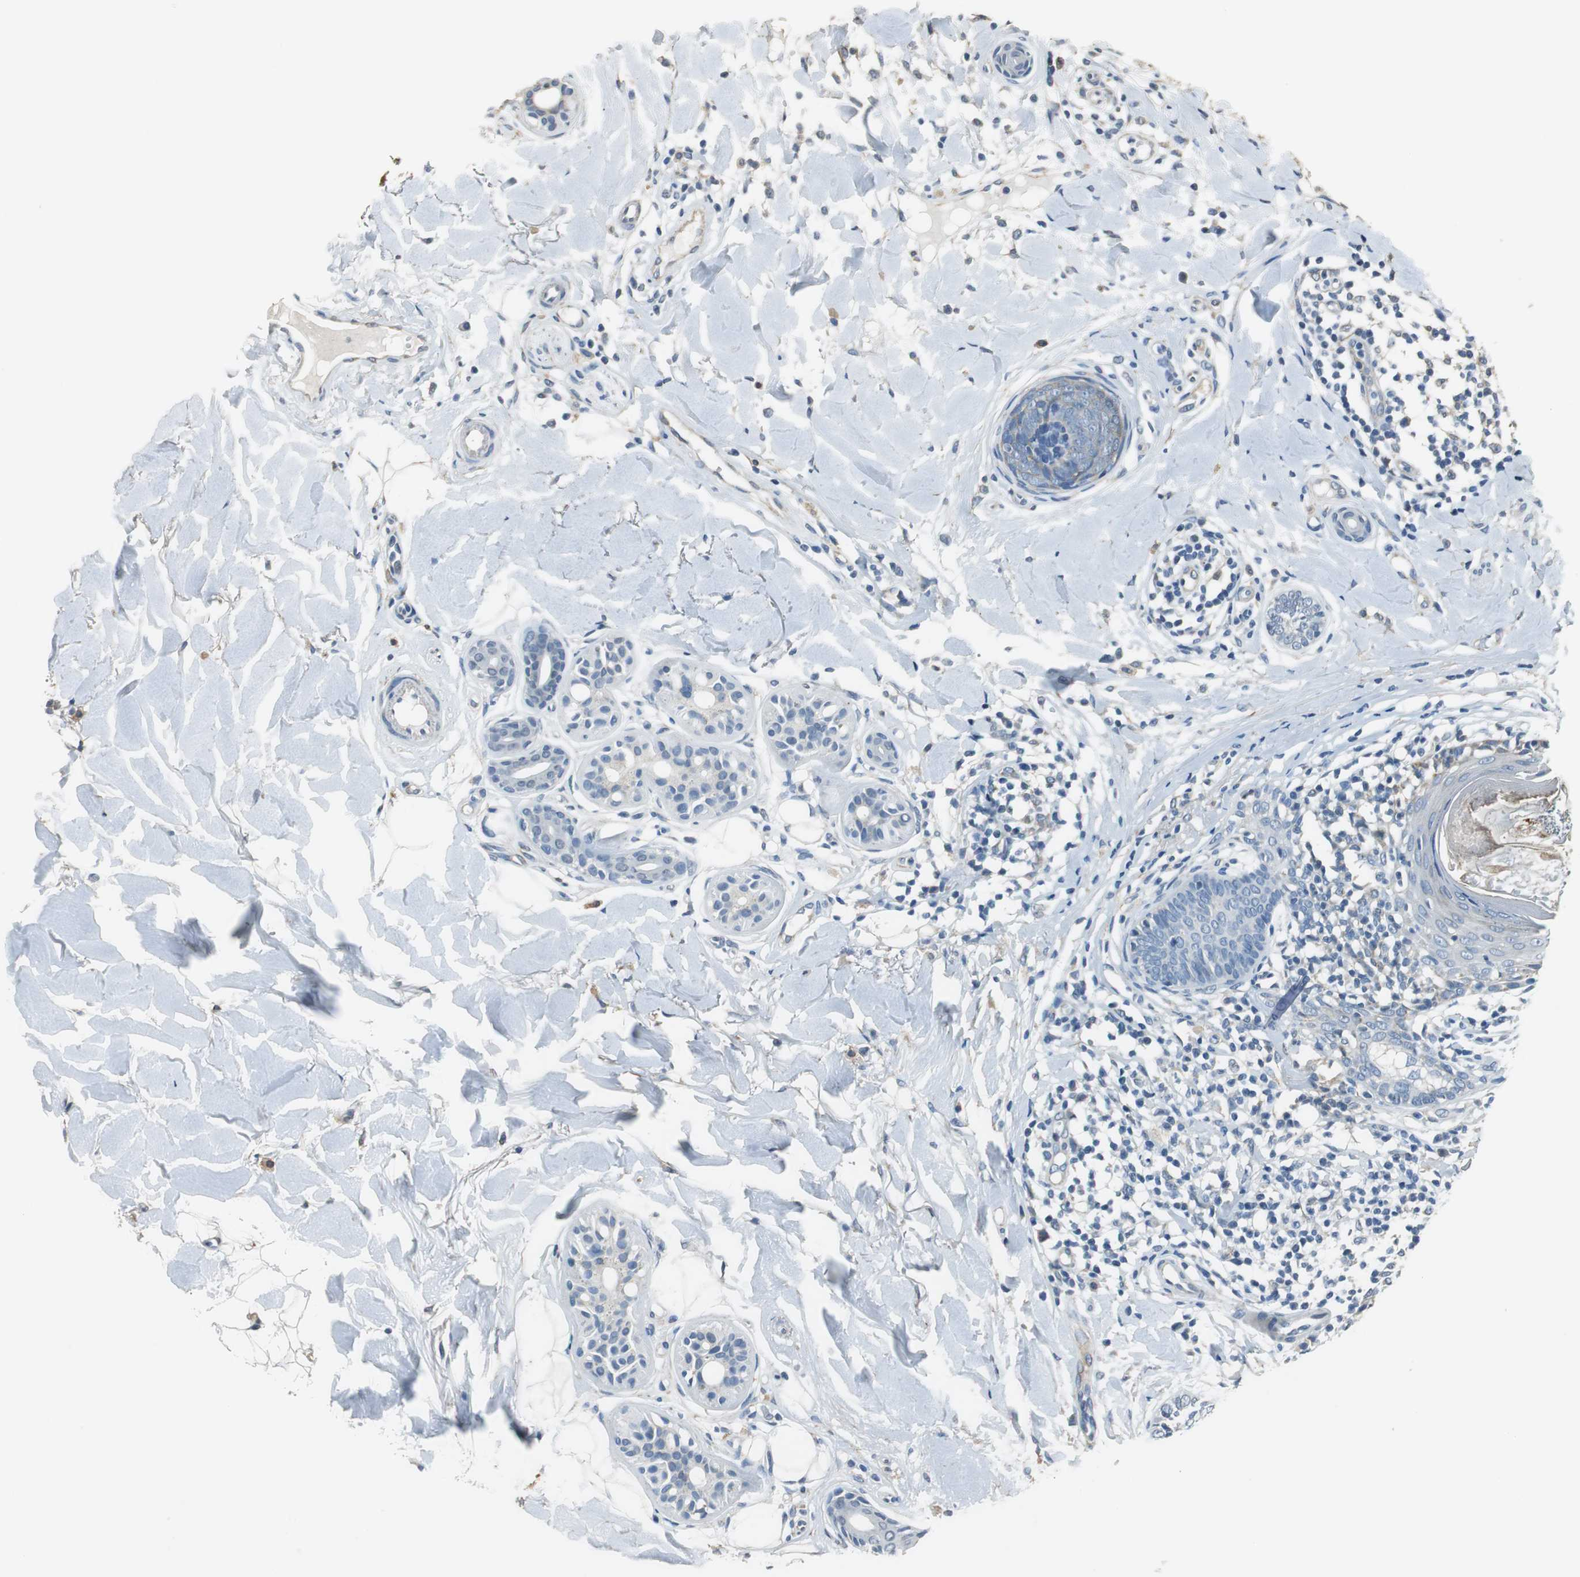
{"staining": {"intensity": "negative", "quantity": "none", "location": "none"}, "tissue": "skin cancer", "cell_type": "Tumor cells", "image_type": "cancer", "snomed": [{"axis": "morphology", "description": "Basal cell carcinoma"}, {"axis": "topography", "description": "Skin"}], "caption": "This is a image of IHC staining of skin basal cell carcinoma, which shows no expression in tumor cells.", "gene": "ALDH4A1", "patient": {"sex": "female", "age": 58}}